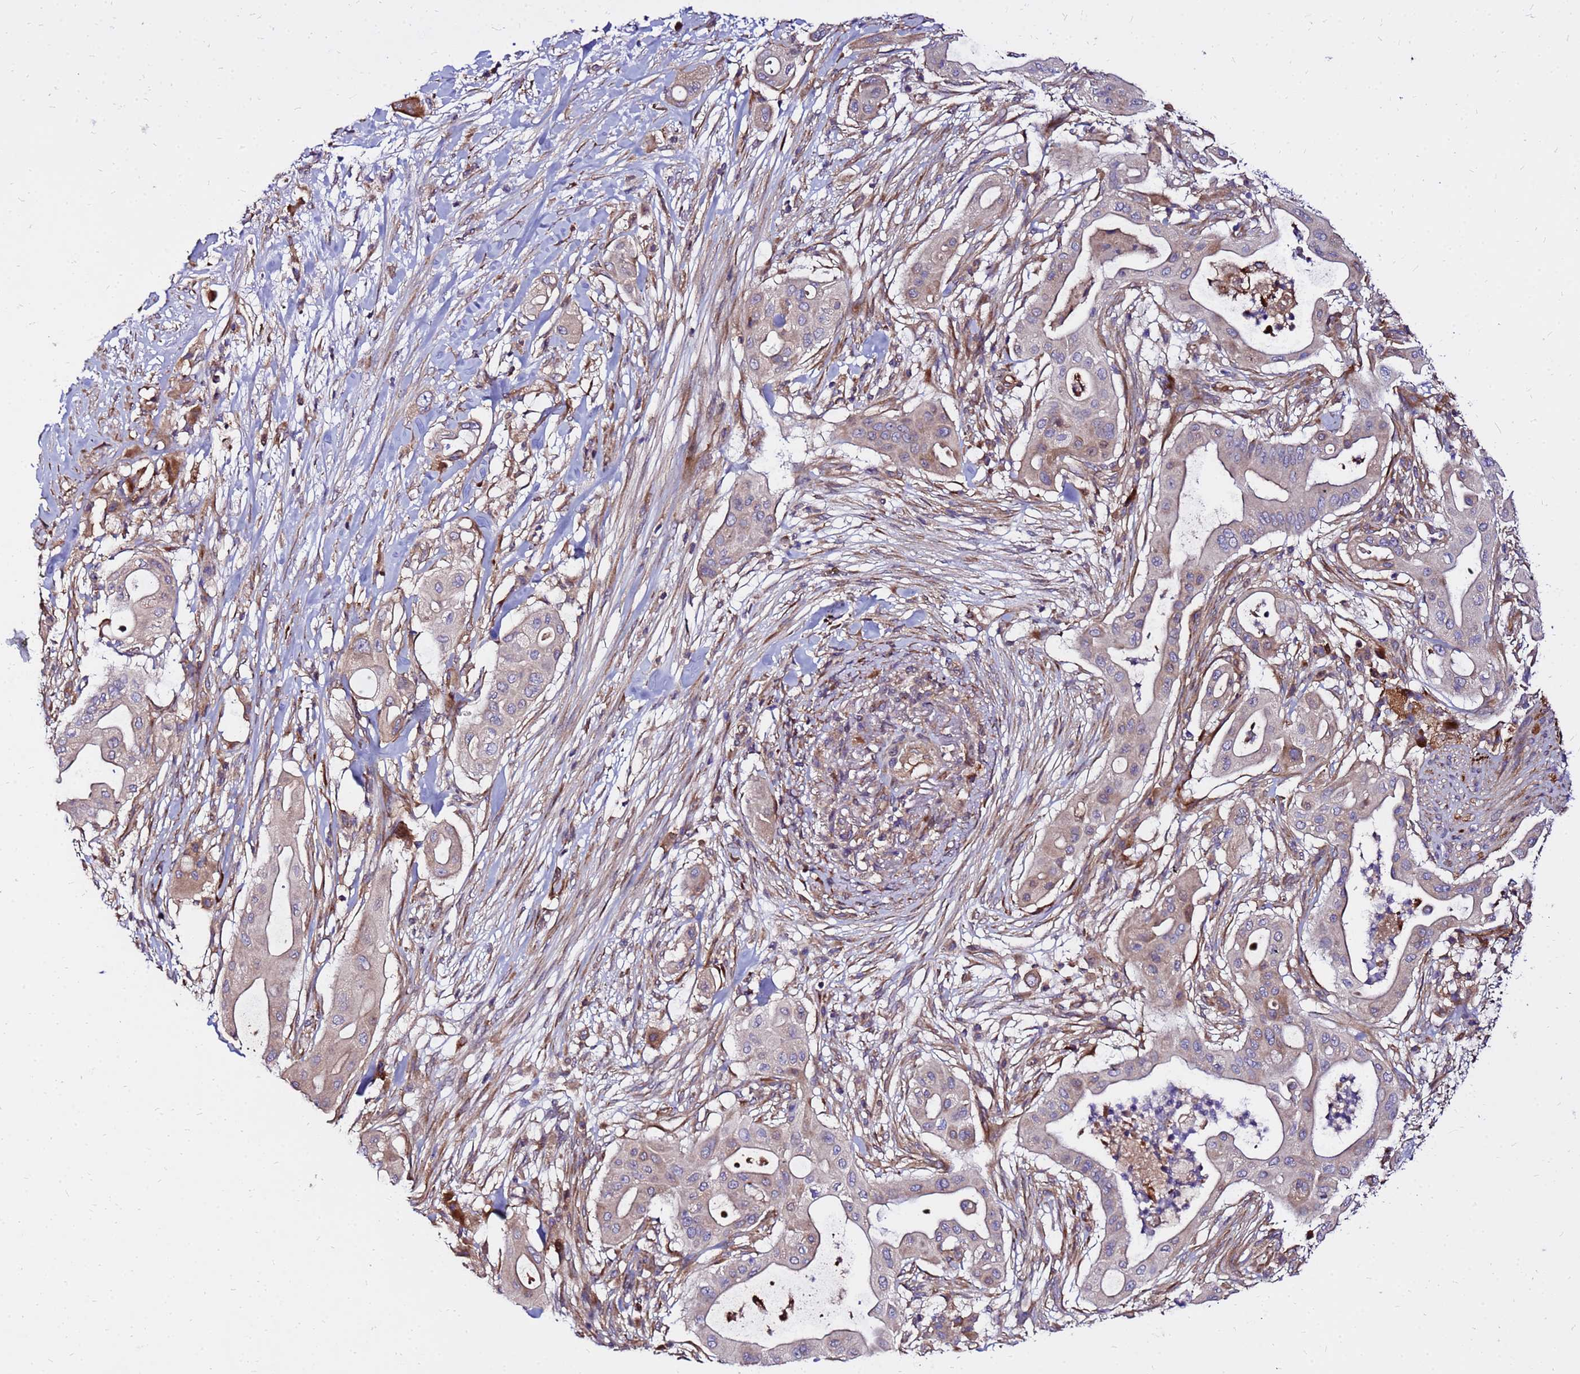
{"staining": {"intensity": "weak", "quantity": ">75%", "location": "cytoplasmic/membranous"}, "tissue": "pancreatic cancer", "cell_type": "Tumor cells", "image_type": "cancer", "snomed": [{"axis": "morphology", "description": "Adenocarcinoma, NOS"}, {"axis": "topography", "description": "Pancreas"}], "caption": "Tumor cells demonstrate low levels of weak cytoplasmic/membranous expression in about >75% of cells in pancreatic cancer (adenocarcinoma). Immunohistochemistry stains the protein of interest in brown and the nuclei are stained blue.", "gene": "WWC2", "patient": {"sex": "male", "age": 68}}